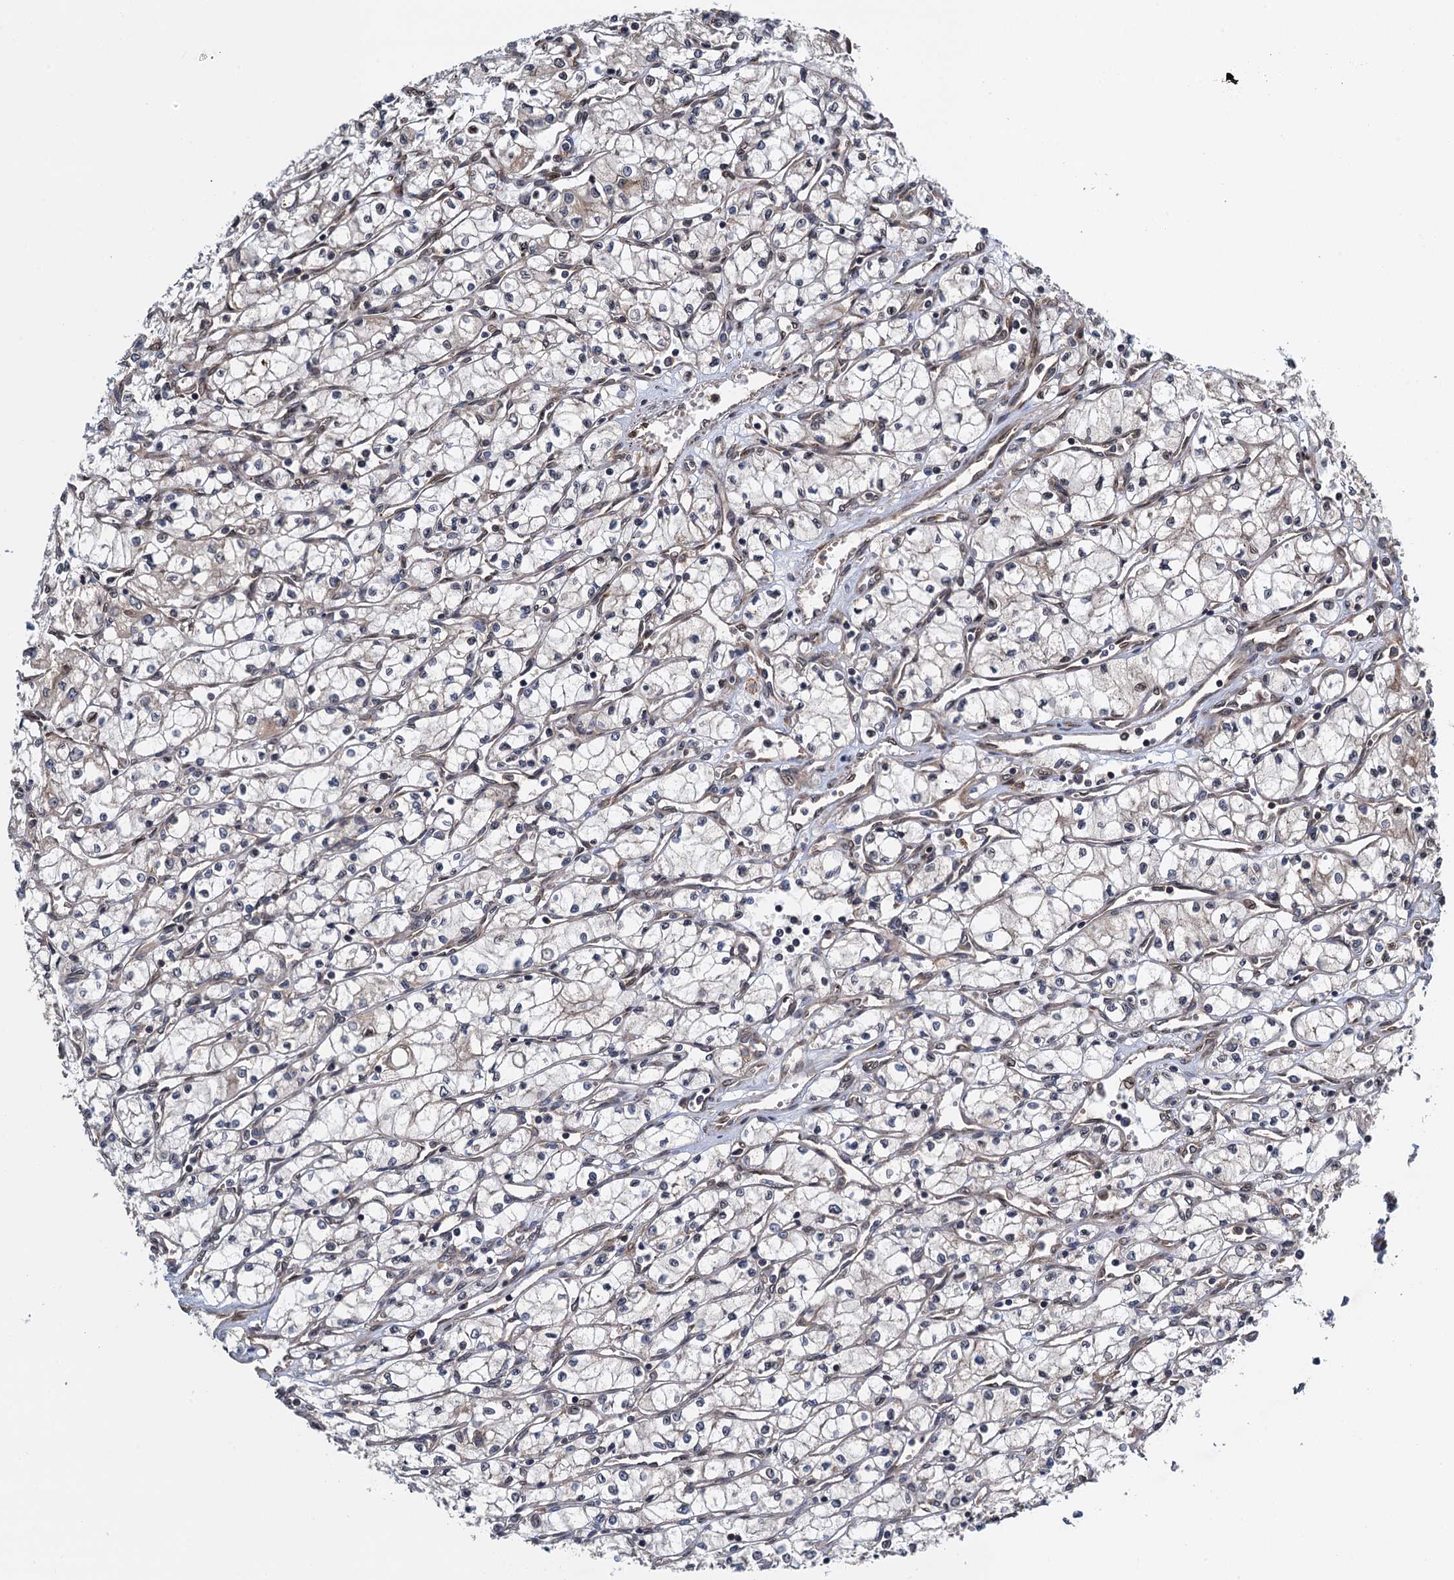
{"staining": {"intensity": "negative", "quantity": "none", "location": "none"}, "tissue": "renal cancer", "cell_type": "Tumor cells", "image_type": "cancer", "snomed": [{"axis": "morphology", "description": "Adenocarcinoma, NOS"}, {"axis": "topography", "description": "Kidney"}], "caption": "DAB (3,3'-diaminobenzidine) immunohistochemical staining of renal adenocarcinoma demonstrates no significant expression in tumor cells. (Brightfield microscopy of DAB immunohistochemistry at high magnification).", "gene": "MDM1", "patient": {"sex": "male", "age": 59}}